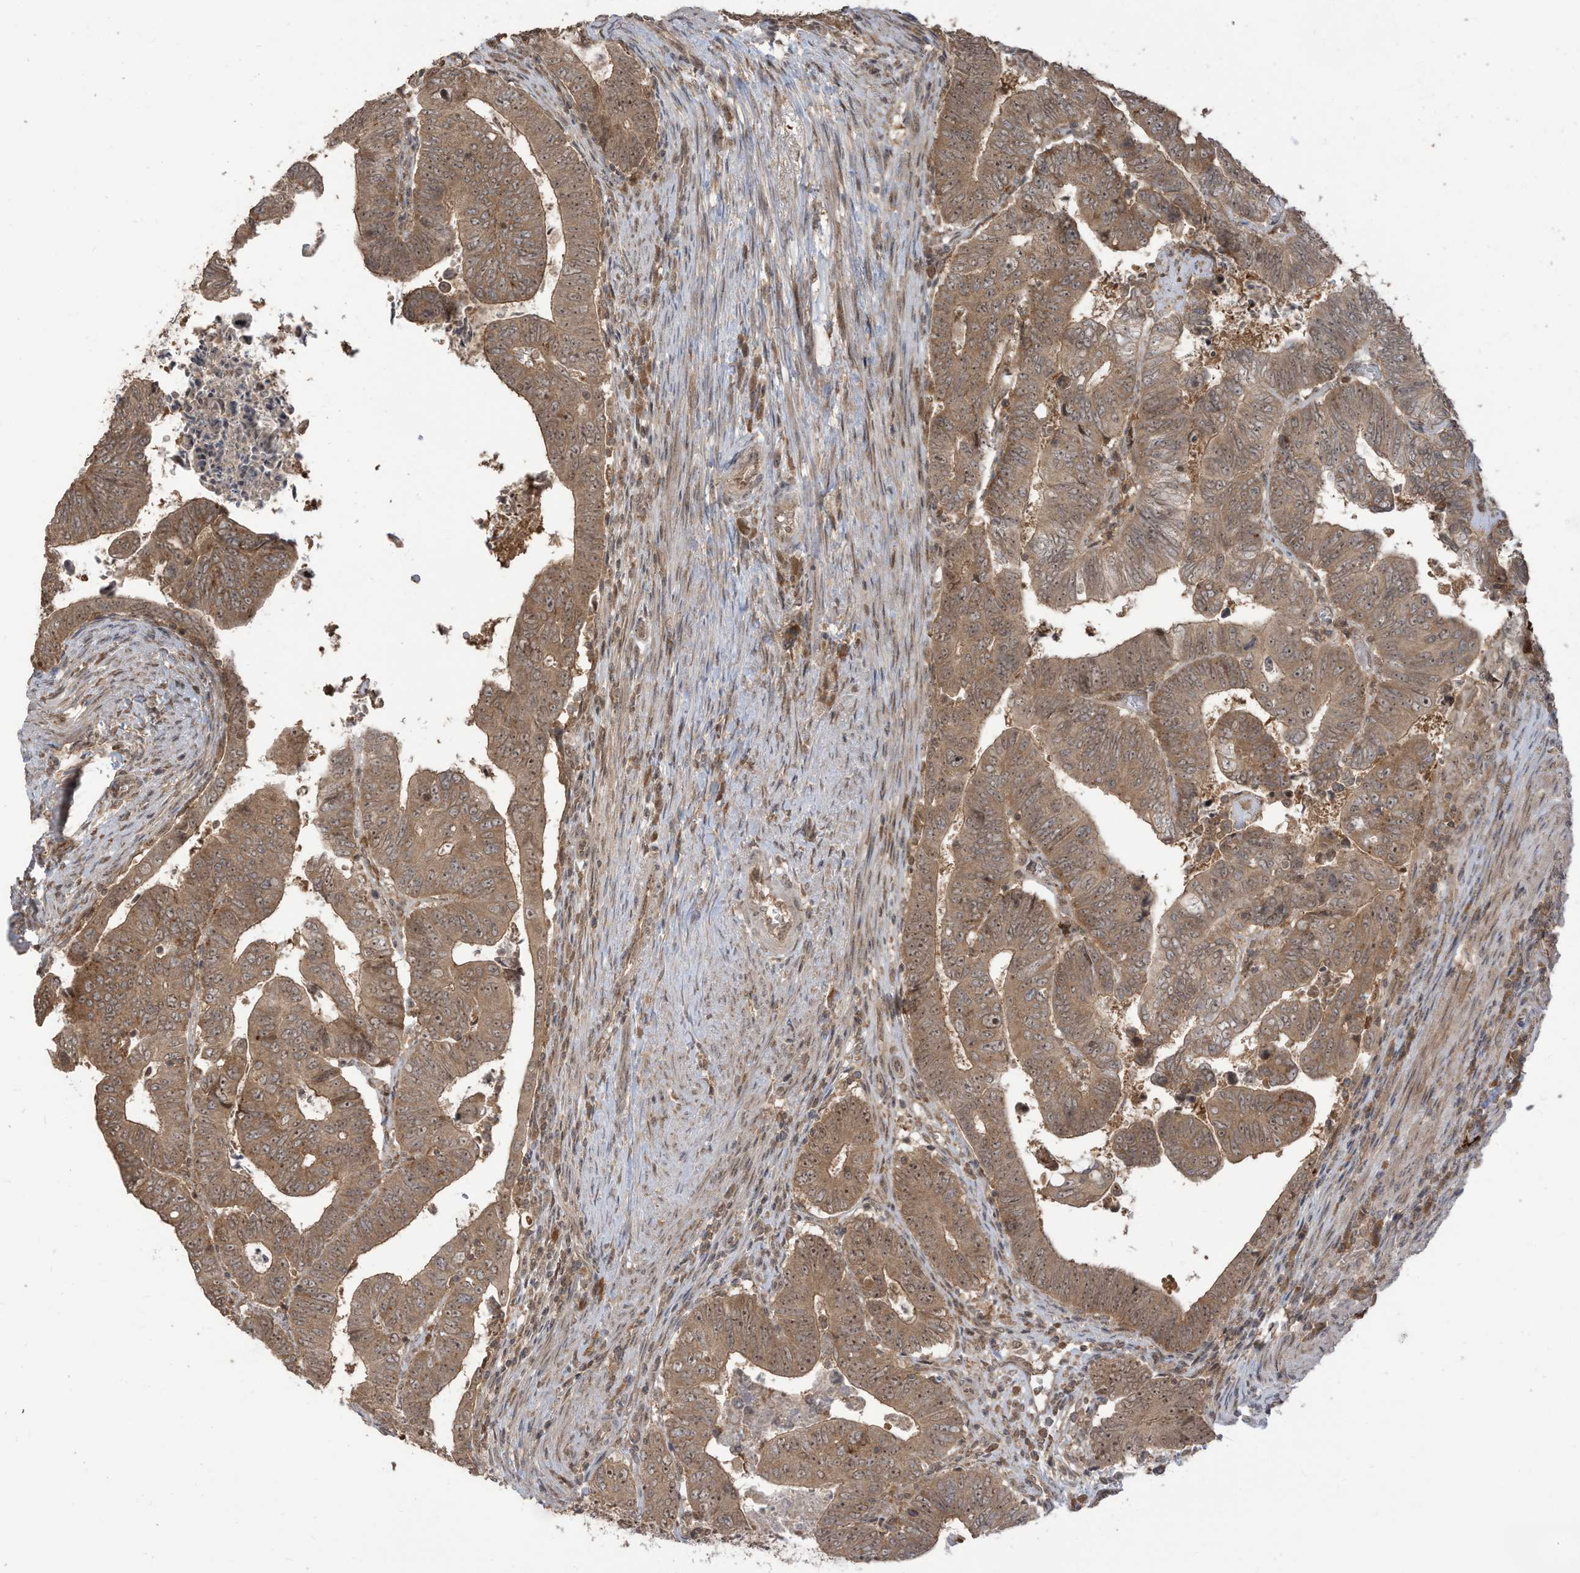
{"staining": {"intensity": "moderate", "quantity": ">75%", "location": "cytoplasmic/membranous,nuclear"}, "tissue": "colorectal cancer", "cell_type": "Tumor cells", "image_type": "cancer", "snomed": [{"axis": "morphology", "description": "Normal tissue, NOS"}, {"axis": "morphology", "description": "Adenocarcinoma, NOS"}, {"axis": "topography", "description": "Rectum"}], "caption": "The histopathology image reveals immunohistochemical staining of colorectal cancer. There is moderate cytoplasmic/membranous and nuclear positivity is present in approximately >75% of tumor cells. The staining was performed using DAB to visualize the protein expression in brown, while the nuclei were stained in blue with hematoxylin (Magnification: 20x).", "gene": "CARF", "patient": {"sex": "female", "age": 65}}